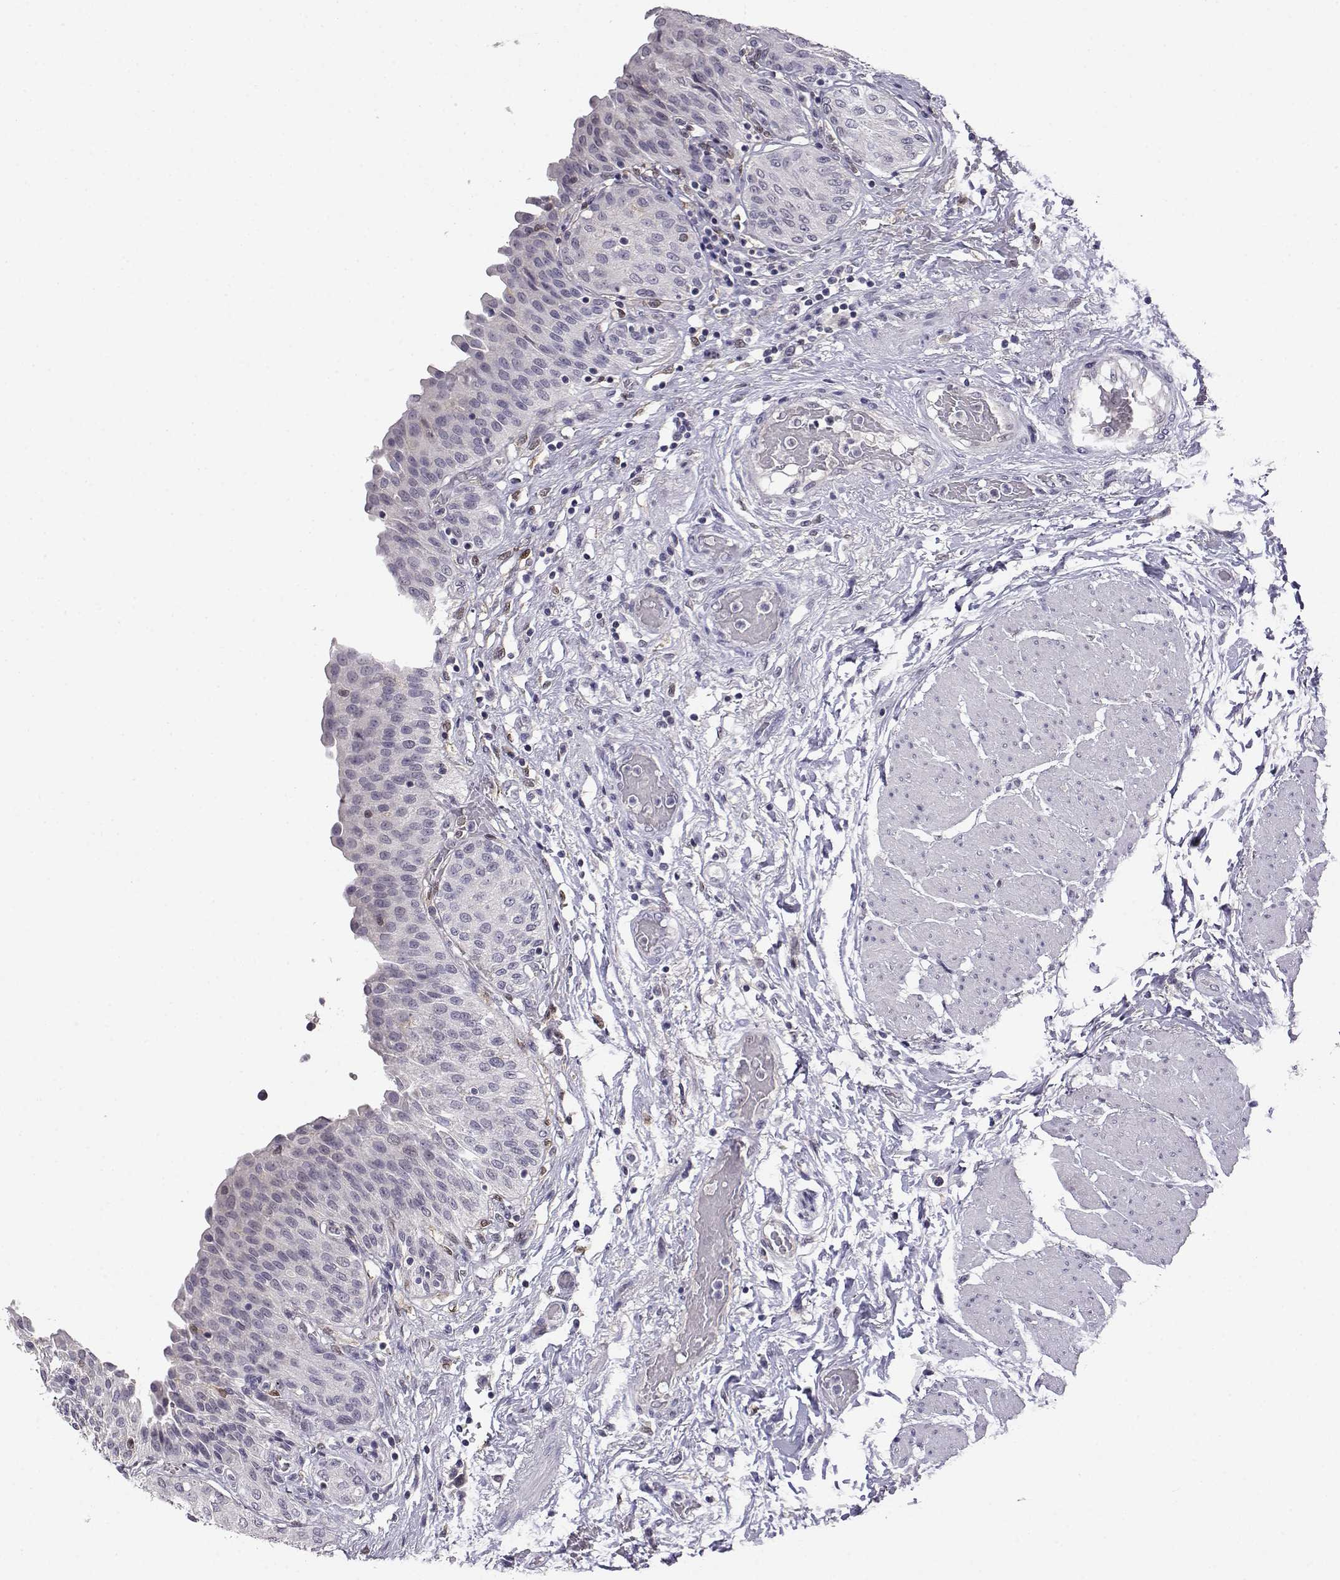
{"staining": {"intensity": "negative", "quantity": "none", "location": "none"}, "tissue": "urinary bladder", "cell_type": "Urothelial cells", "image_type": "normal", "snomed": [{"axis": "morphology", "description": "Normal tissue, NOS"}, {"axis": "morphology", "description": "Metaplasia, NOS"}, {"axis": "topography", "description": "Urinary bladder"}], "caption": "This is an immunohistochemistry (IHC) image of unremarkable urinary bladder. There is no expression in urothelial cells.", "gene": "AKR1B1", "patient": {"sex": "male", "age": 68}}